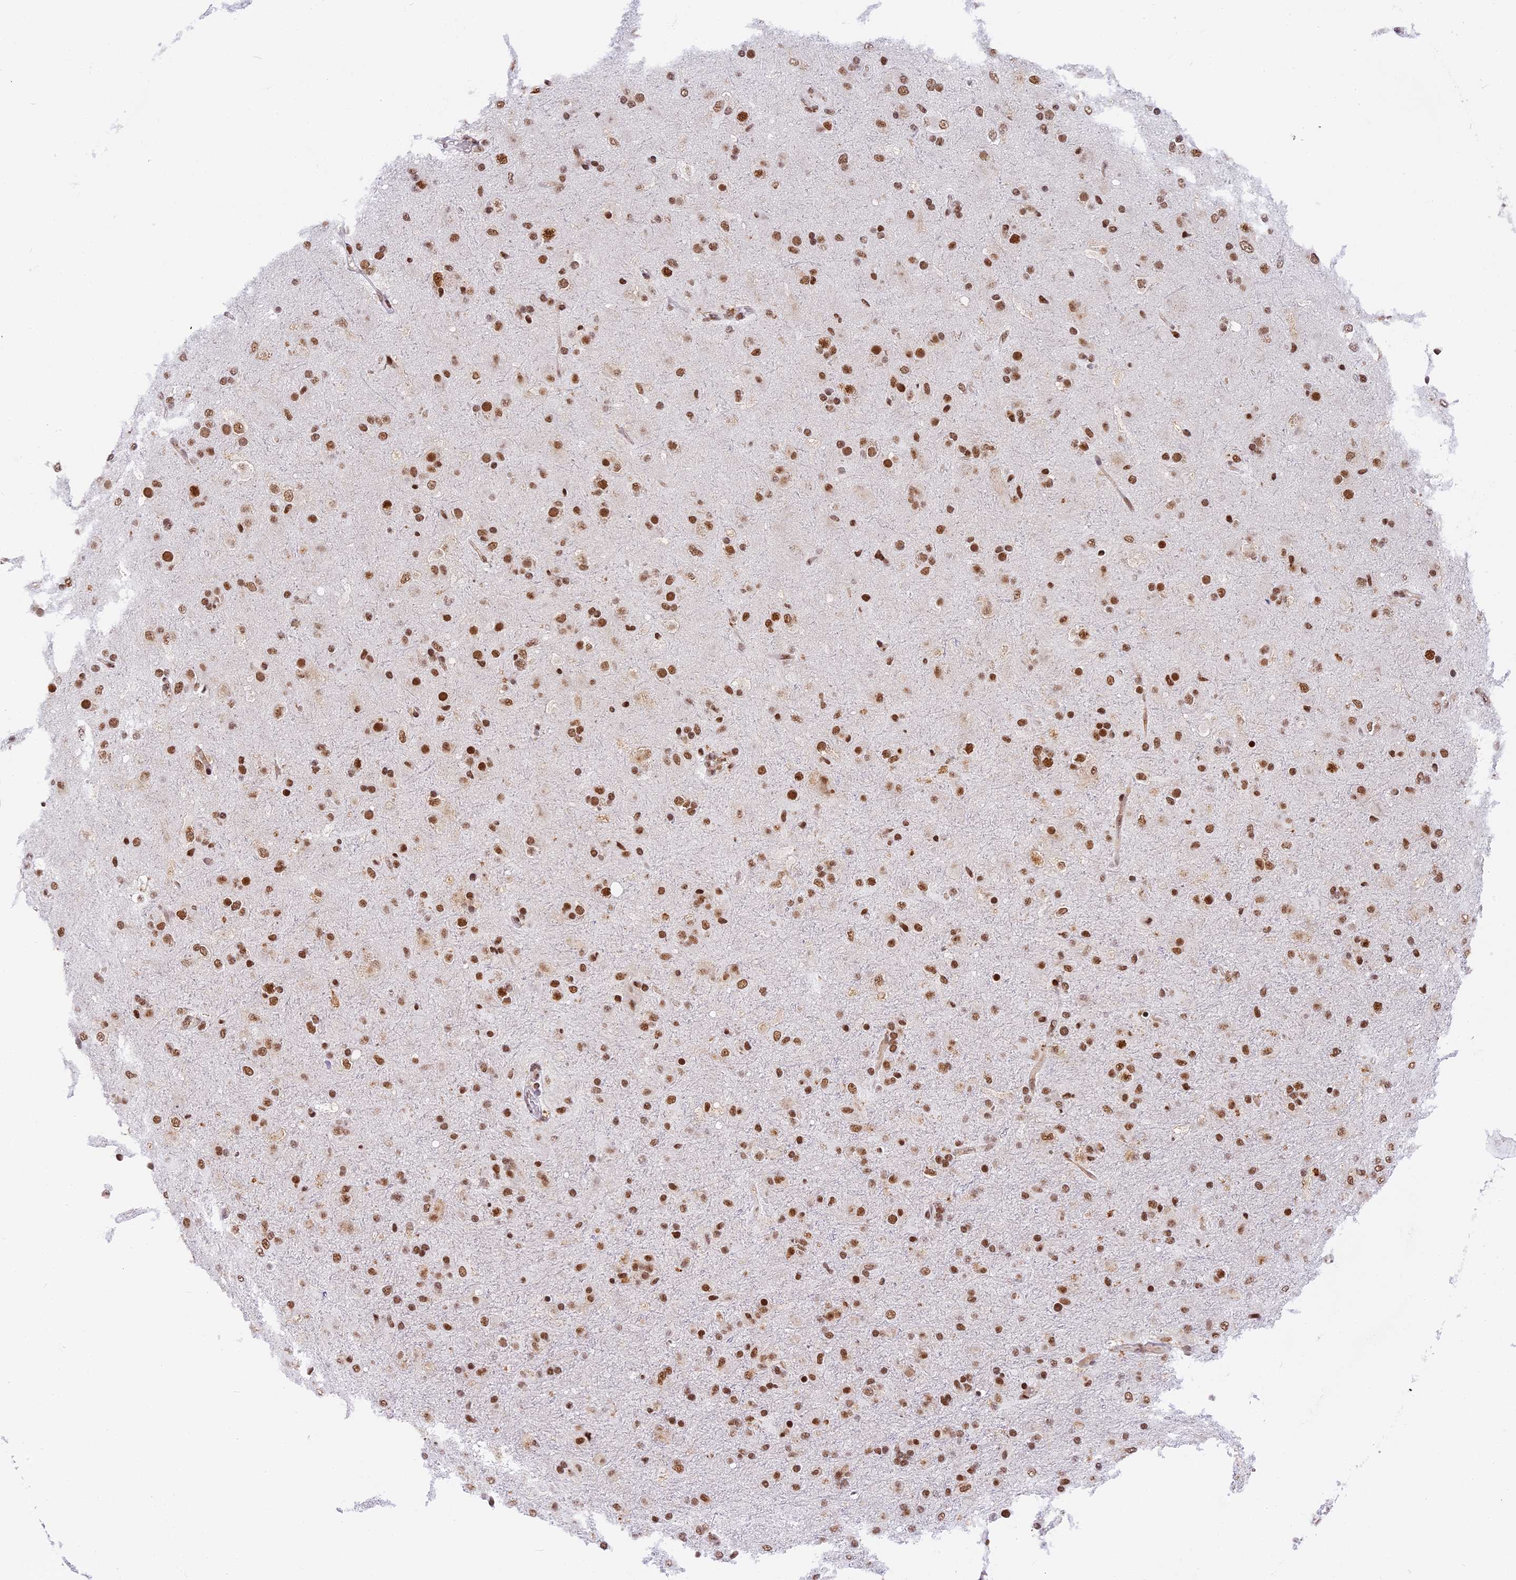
{"staining": {"intensity": "moderate", "quantity": ">75%", "location": "nuclear"}, "tissue": "glioma", "cell_type": "Tumor cells", "image_type": "cancer", "snomed": [{"axis": "morphology", "description": "Glioma, malignant, Low grade"}, {"axis": "topography", "description": "Brain"}], "caption": "Malignant glioma (low-grade) tissue displays moderate nuclear positivity in approximately >75% of tumor cells, visualized by immunohistochemistry.", "gene": "SBNO1", "patient": {"sex": "male", "age": 65}}